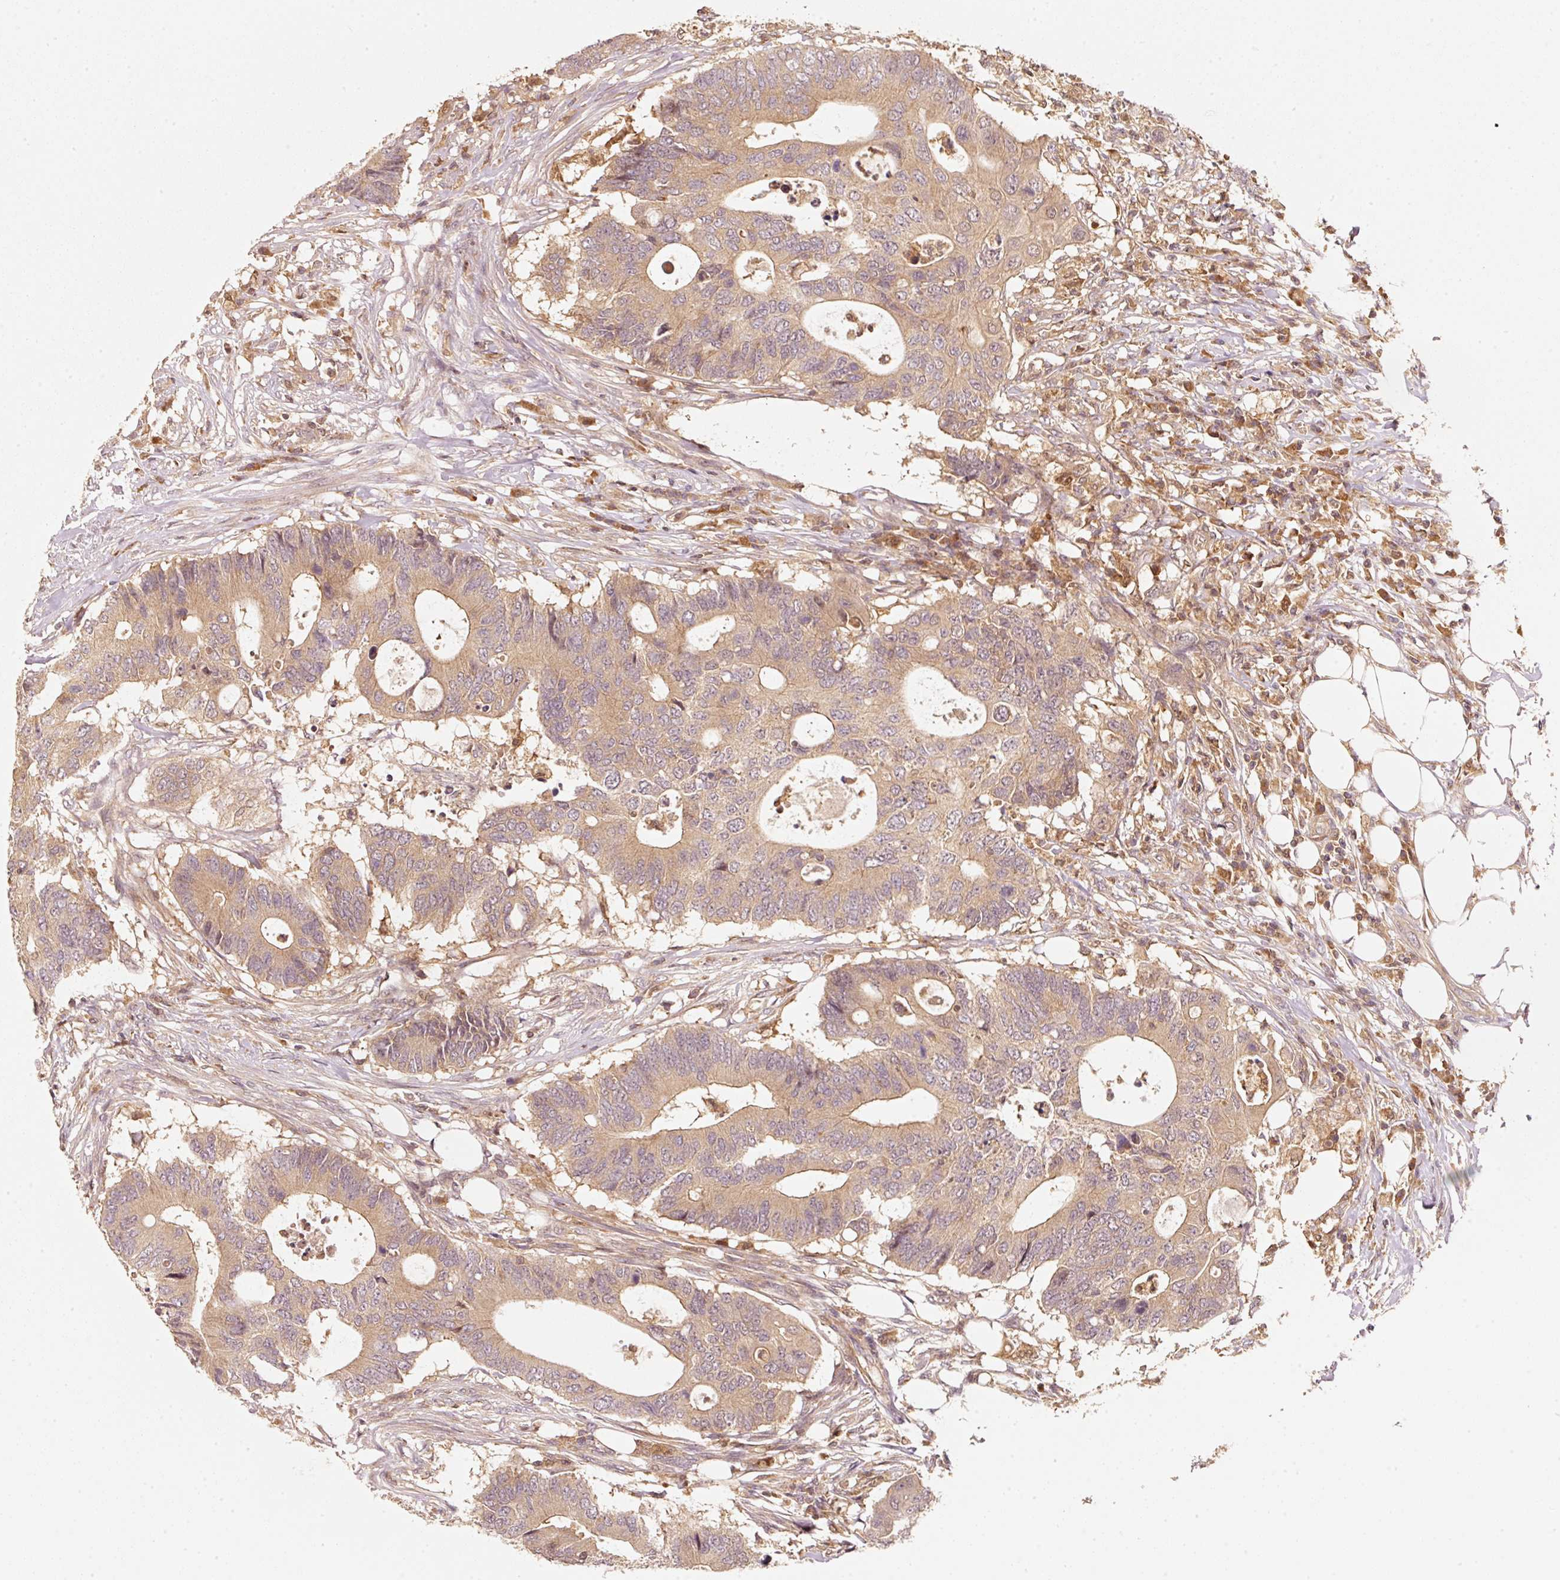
{"staining": {"intensity": "moderate", "quantity": ">75%", "location": "cytoplasmic/membranous"}, "tissue": "colorectal cancer", "cell_type": "Tumor cells", "image_type": "cancer", "snomed": [{"axis": "morphology", "description": "Adenocarcinoma, NOS"}, {"axis": "topography", "description": "Colon"}], "caption": "Immunohistochemistry histopathology image of neoplastic tissue: human colorectal cancer stained using IHC exhibits medium levels of moderate protein expression localized specifically in the cytoplasmic/membranous of tumor cells, appearing as a cytoplasmic/membranous brown color.", "gene": "RRAS2", "patient": {"sex": "male", "age": 71}}